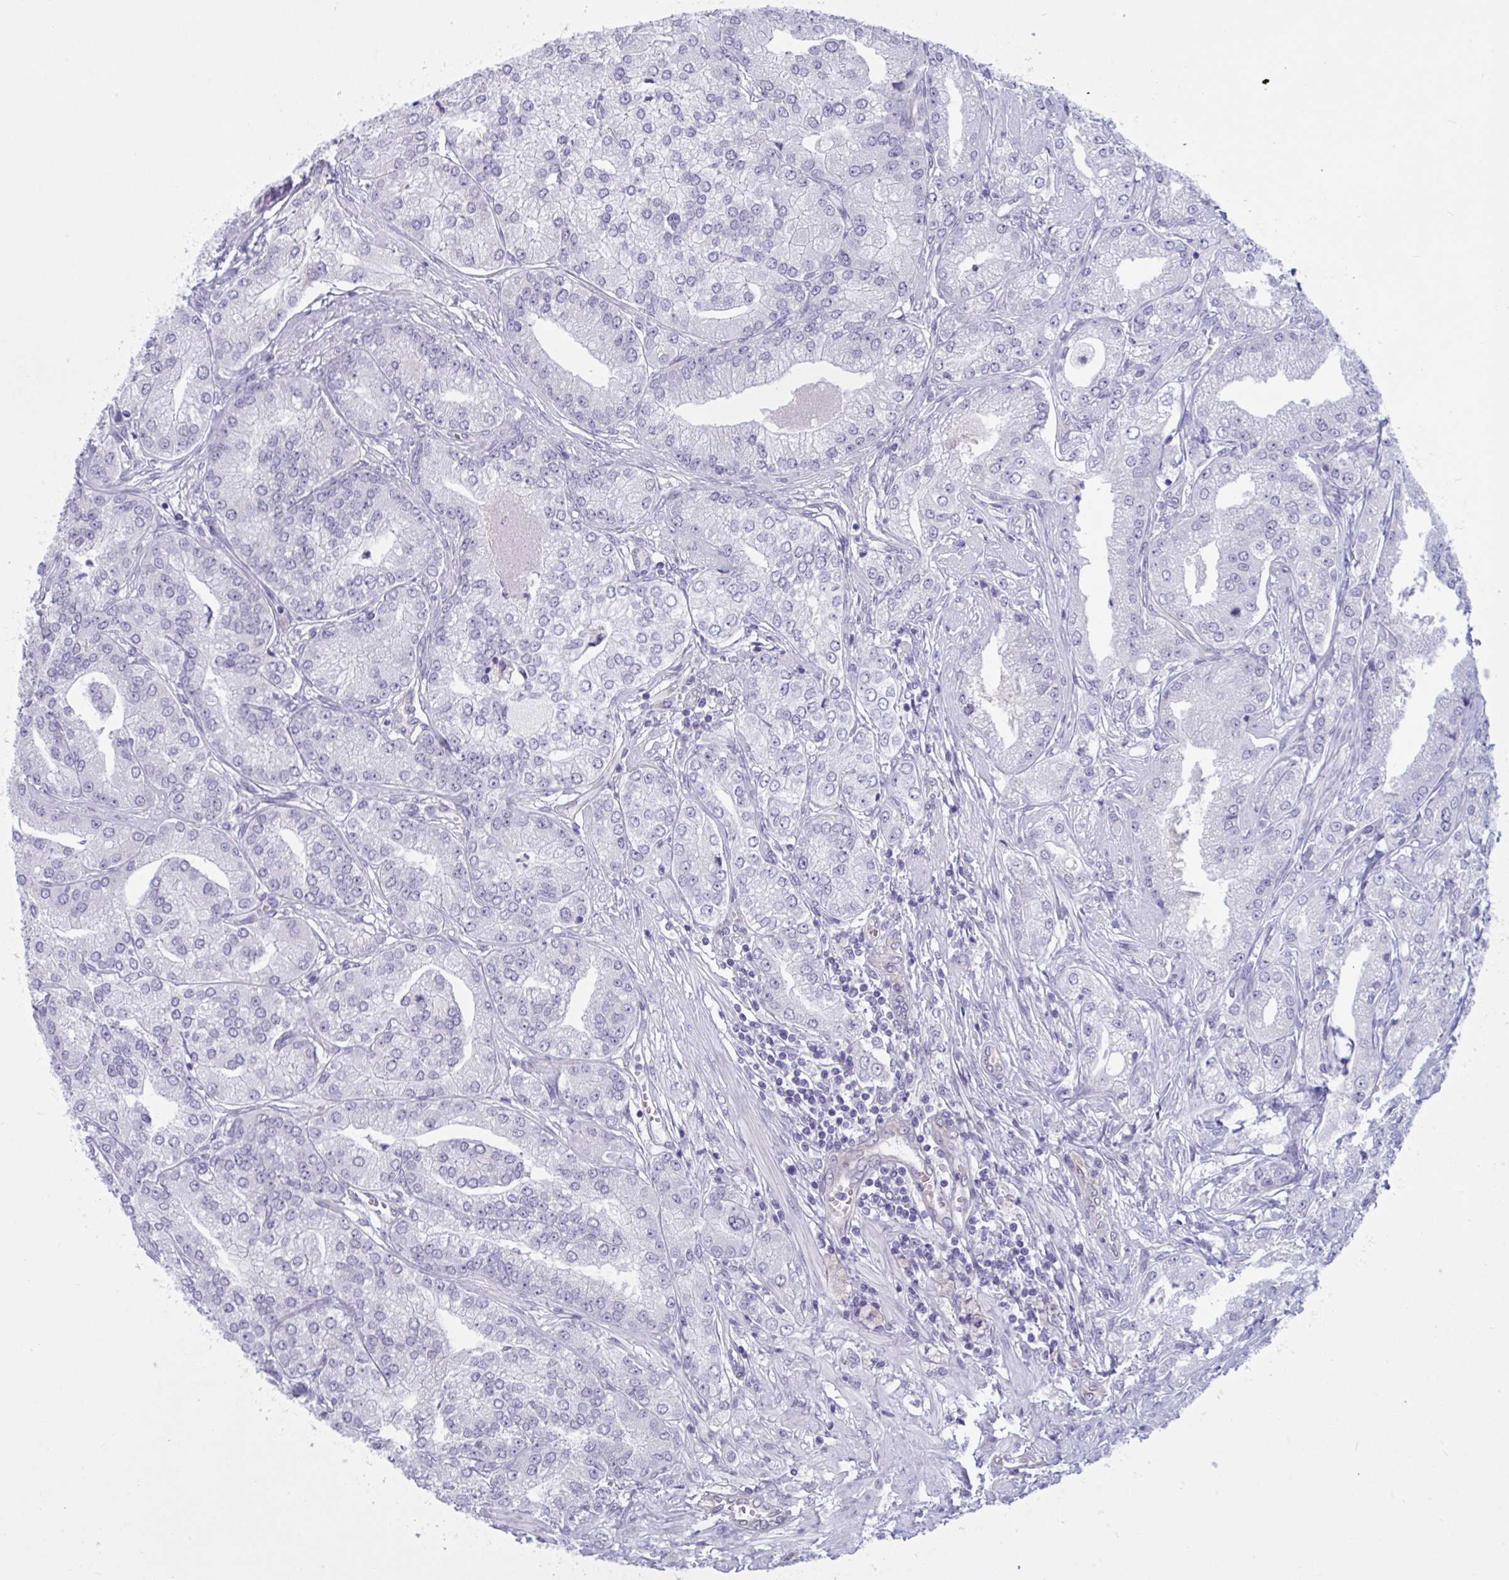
{"staining": {"intensity": "negative", "quantity": "none", "location": "none"}, "tissue": "prostate cancer", "cell_type": "Tumor cells", "image_type": "cancer", "snomed": [{"axis": "morphology", "description": "Adenocarcinoma, High grade"}, {"axis": "topography", "description": "Prostate"}], "caption": "DAB immunohistochemical staining of human prostate cancer demonstrates no significant expression in tumor cells.", "gene": "OR1L3", "patient": {"sex": "male", "age": 61}}